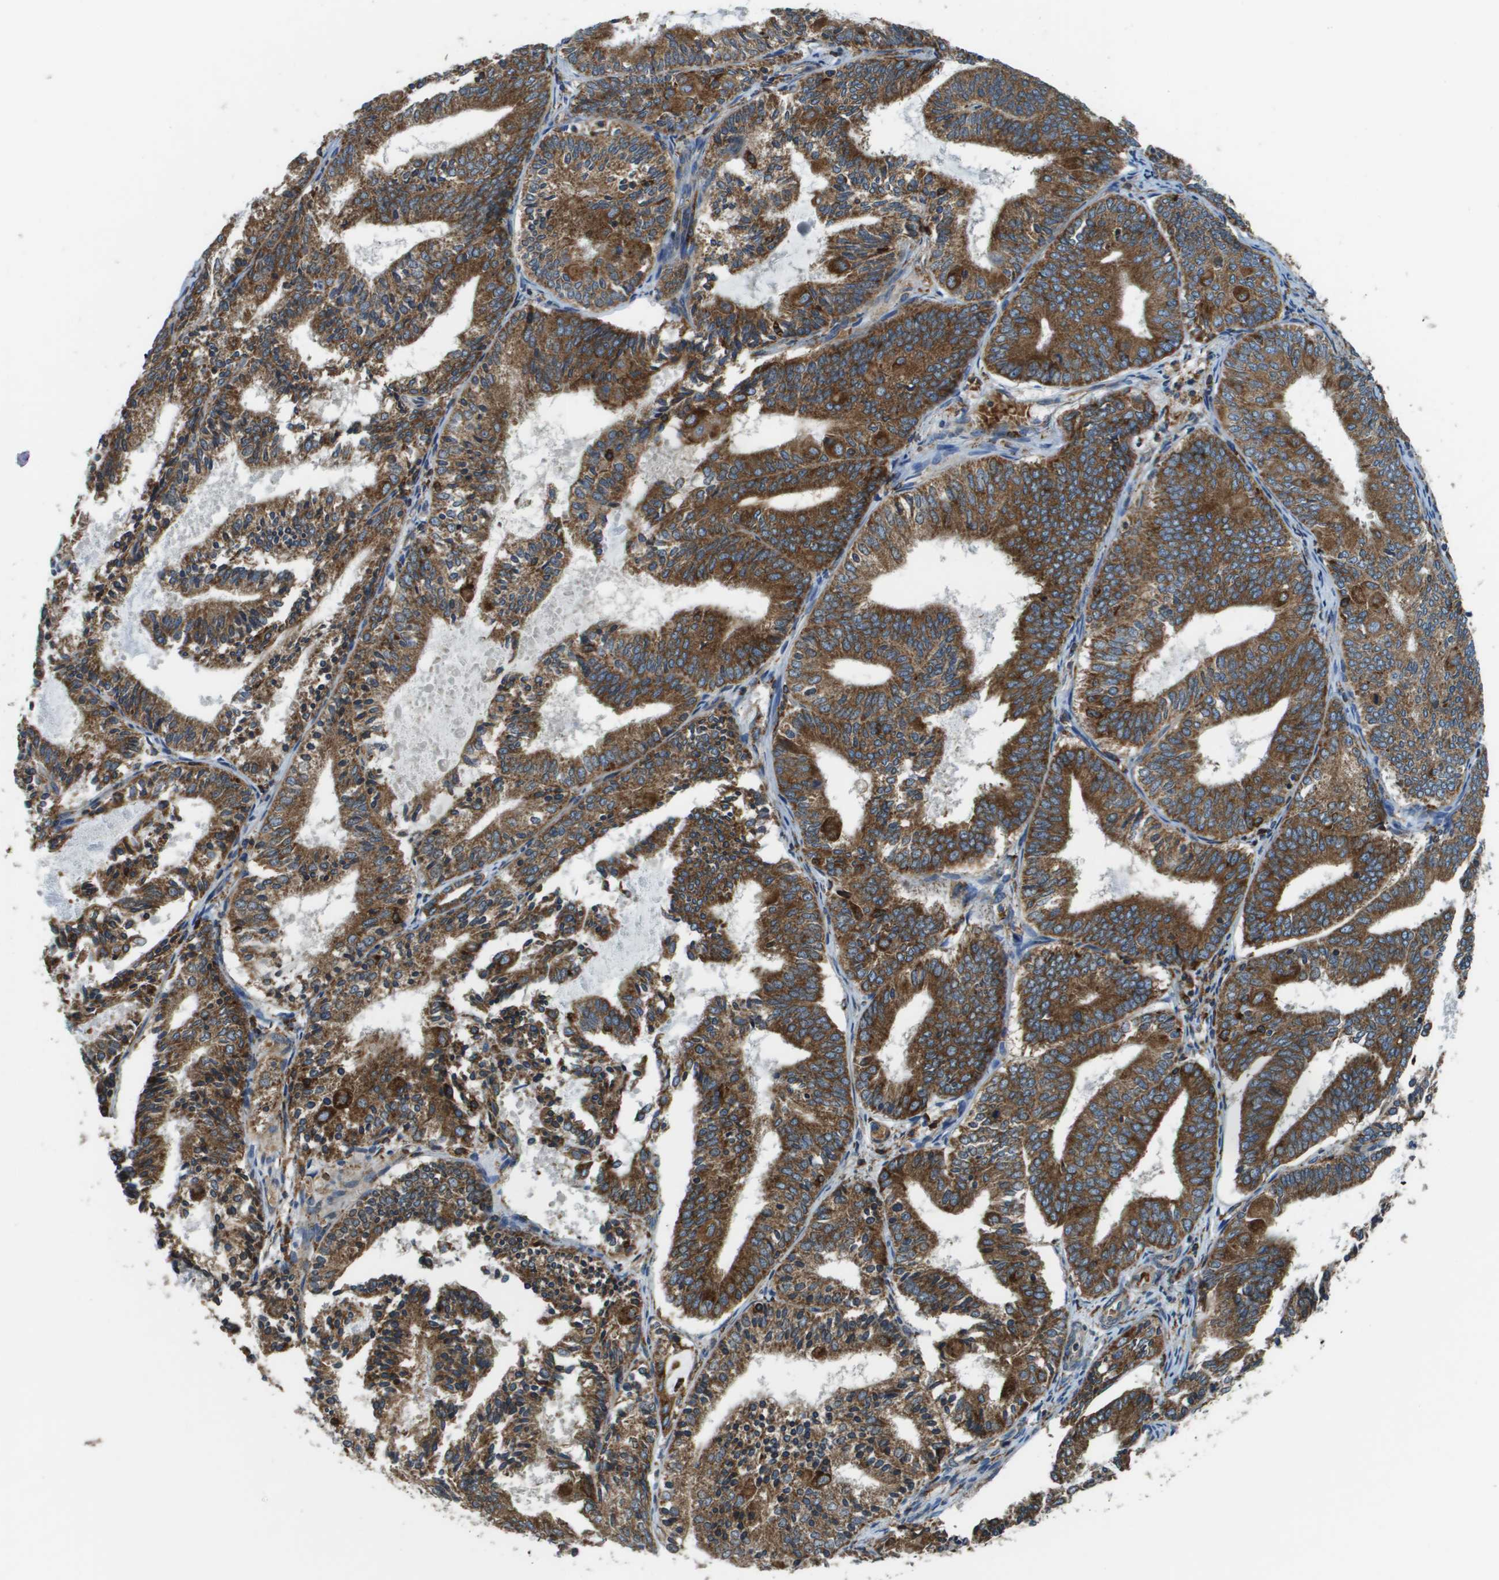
{"staining": {"intensity": "strong", "quantity": ">75%", "location": "cytoplasmic/membranous"}, "tissue": "endometrial cancer", "cell_type": "Tumor cells", "image_type": "cancer", "snomed": [{"axis": "morphology", "description": "Adenocarcinoma, NOS"}, {"axis": "topography", "description": "Endometrium"}], "caption": "The immunohistochemical stain shows strong cytoplasmic/membranous positivity in tumor cells of adenocarcinoma (endometrial) tissue.", "gene": "CNPY3", "patient": {"sex": "female", "age": 81}}